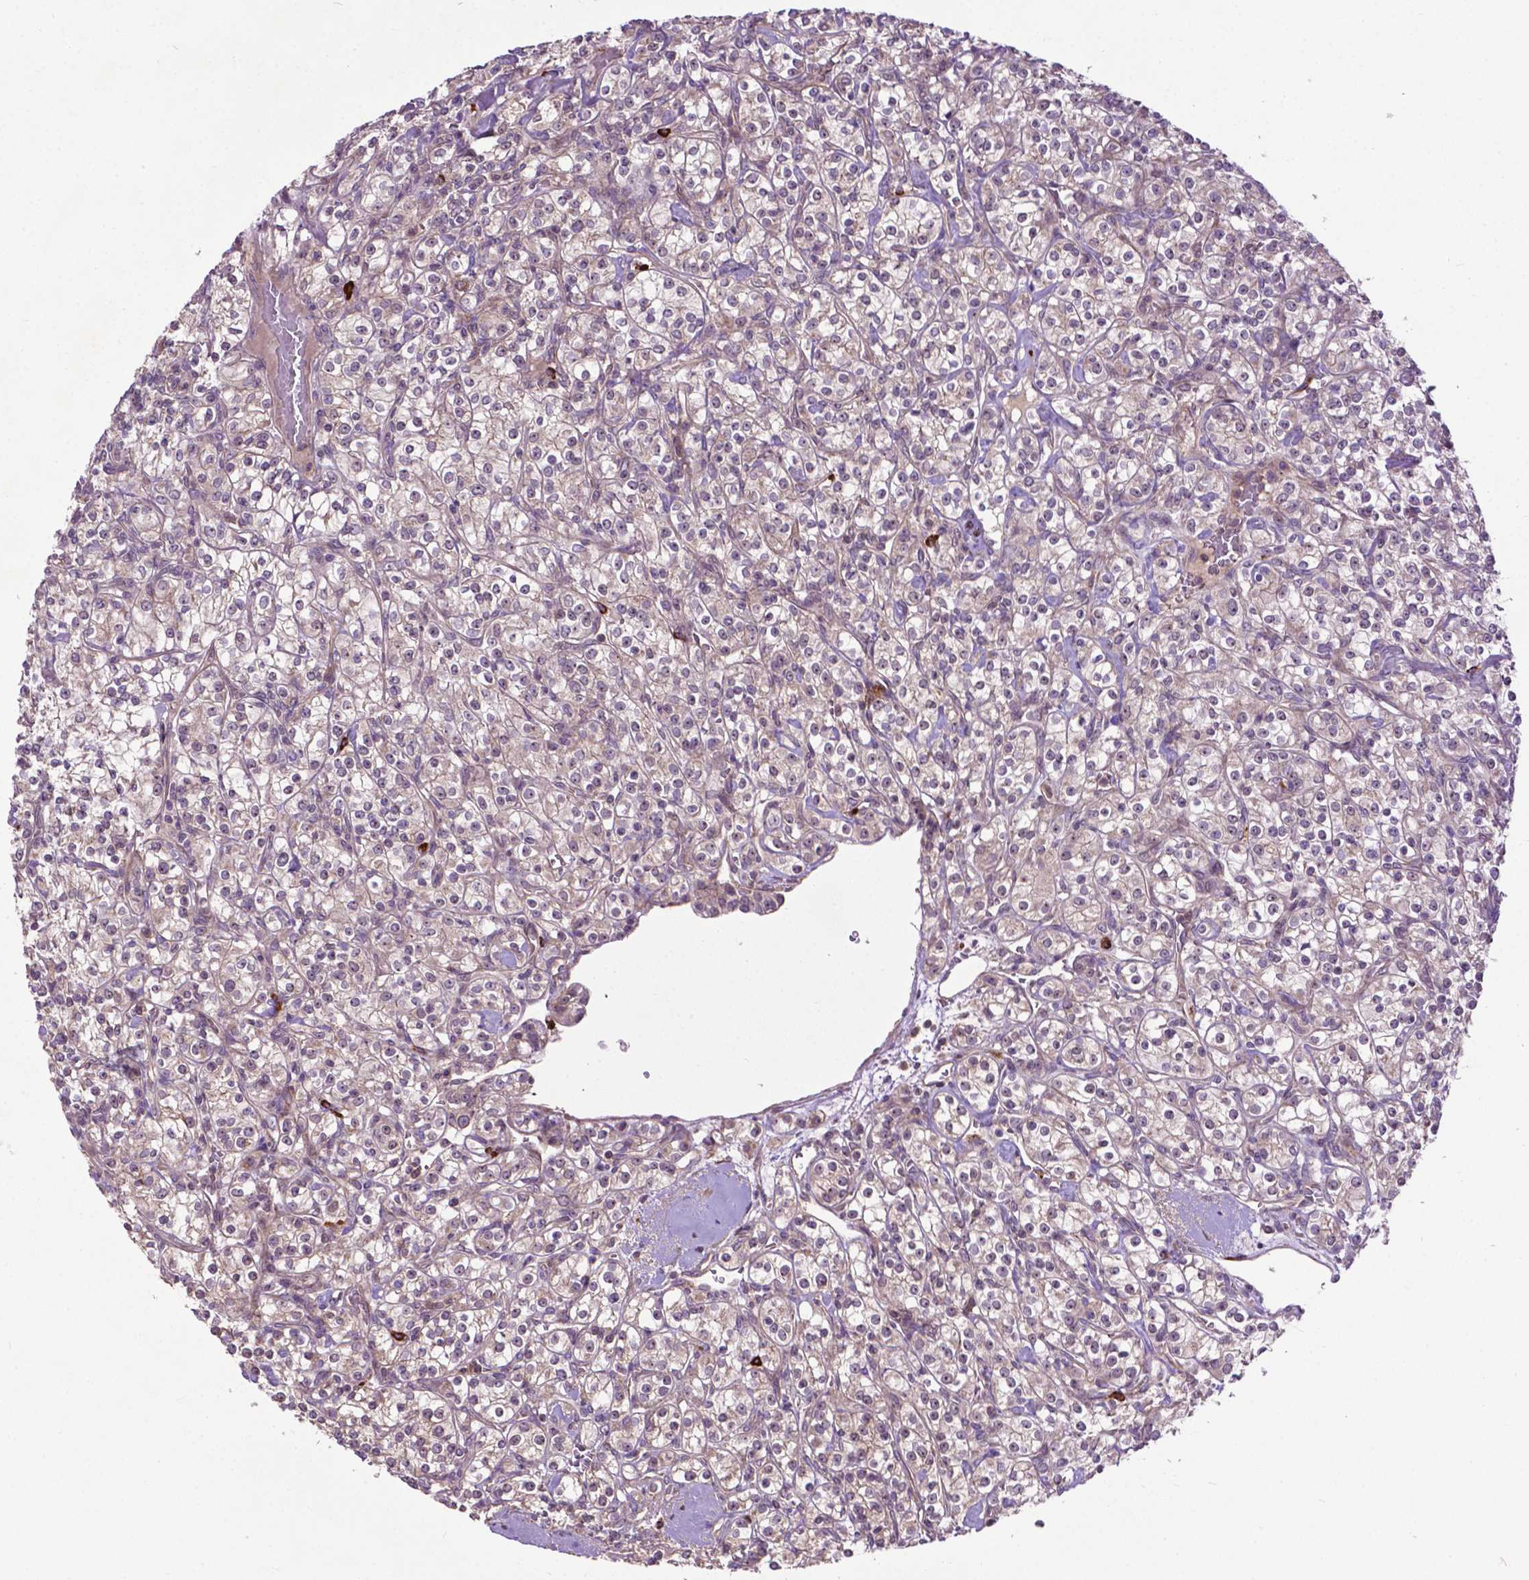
{"staining": {"intensity": "negative", "quantity": "none", "location": "none"}, "tissue": "renal cancer", "cell_type": "Tumor cells", "image_type": "cancer", "snomed": [{"axis": "morphology", "description": "Adenocarcinoma, NOS"}, {"axis": "topography", "description": "Kidney"}], "caption": "Adenocarcinoma (renal) stained for a protein using immunohistochemistry reveals no staining tumor cells.", "gene": "PARP3", "patient": {"sex": "male", "age": 77}}